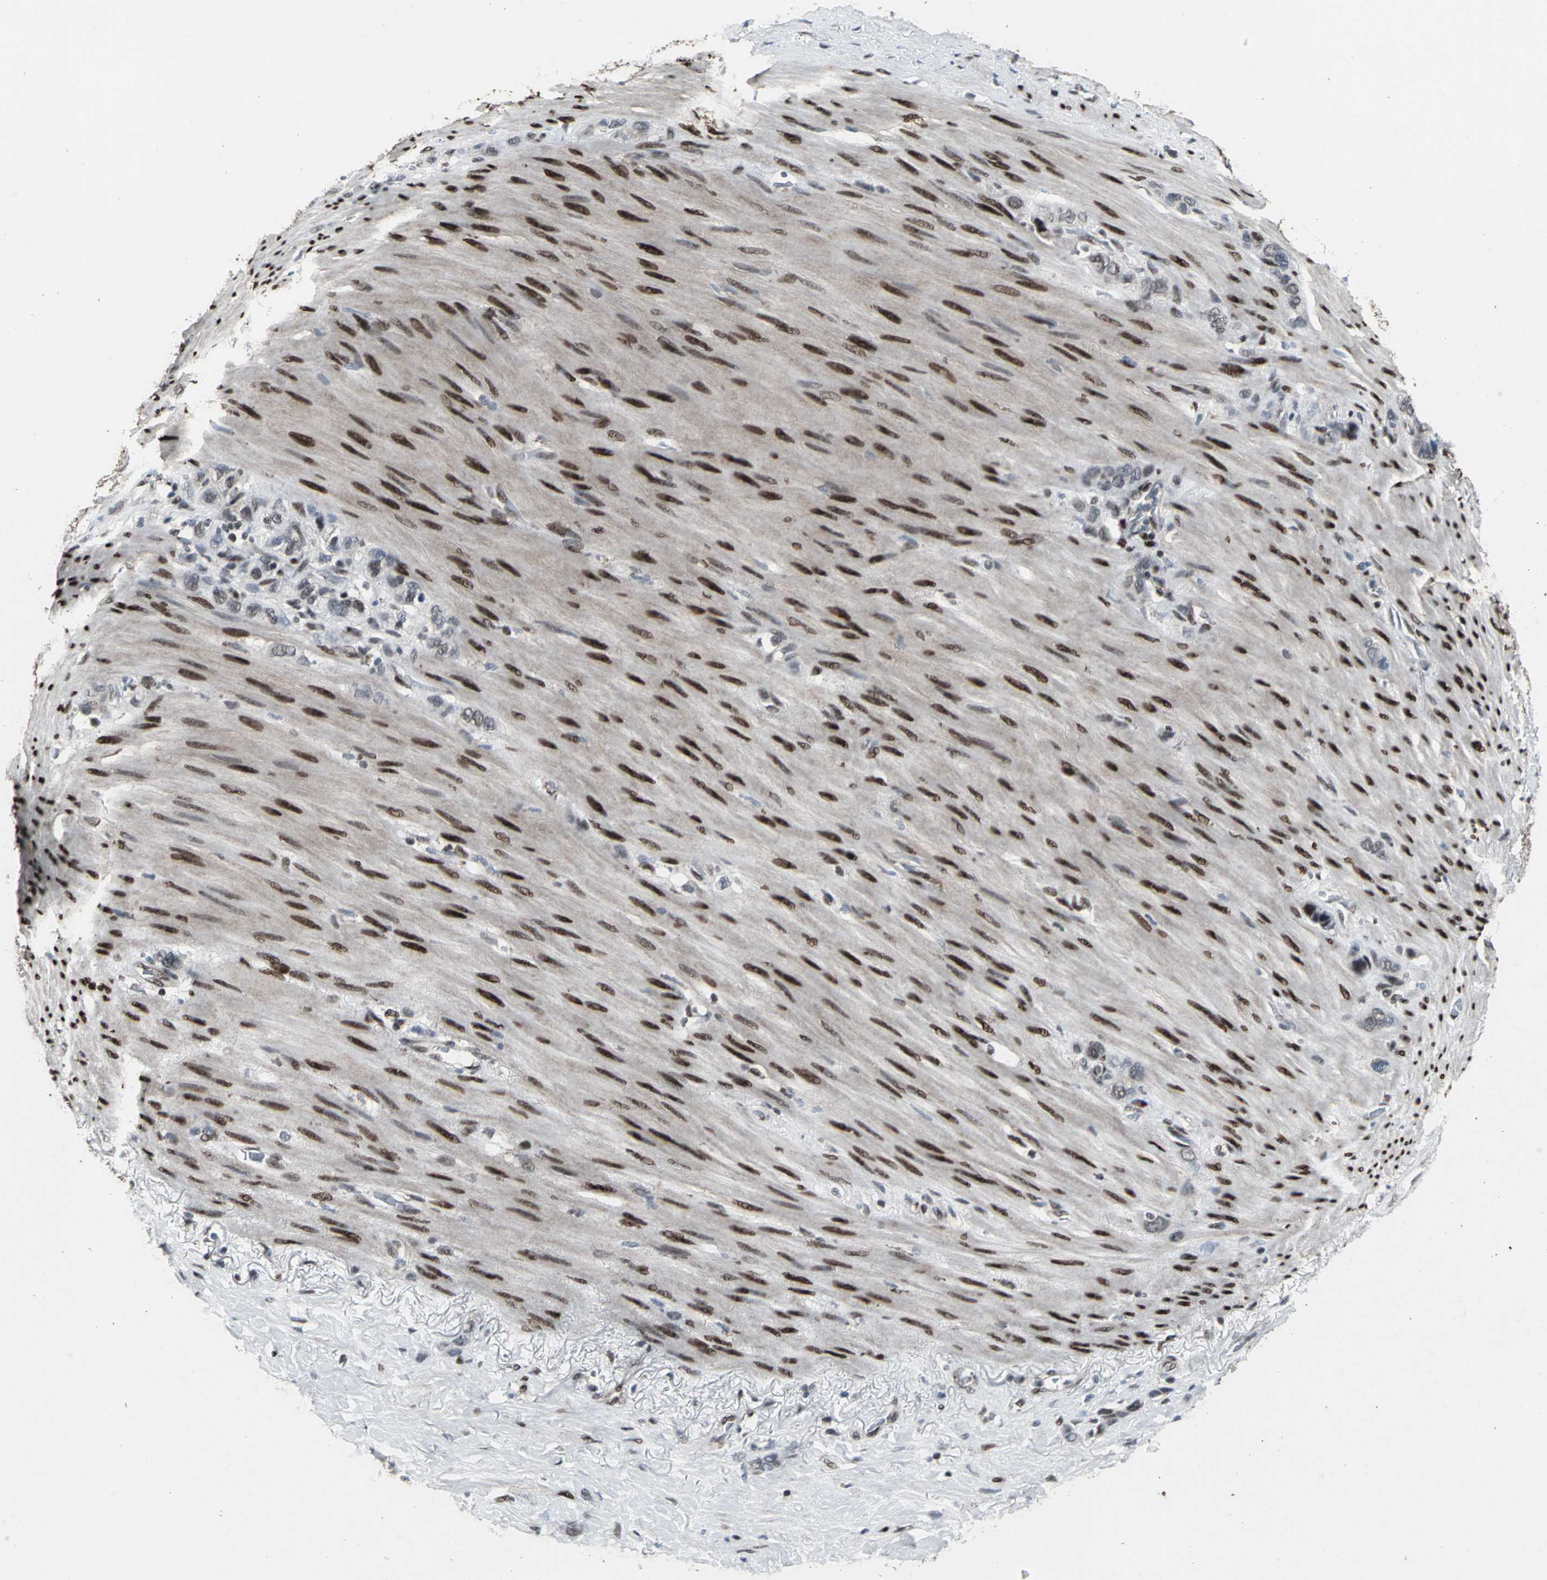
{"staining": {"intensity": "weak", "quantity": "25%-75%", "location": "cytoplasmic/membranous"}, "tissue": "stomach cancer", "cell_type": "Tumor cells", "image_type": "cancer", "snomed": [{"axis": "morphology", "description": "Normal tissue, NOS"}, {"axis": "morphology", "description": "Adenocarcinoma, NOS"}, {"axis": "morphology", "description": "Adenocarcinoma, High grade"}, {"axis": "topography", "description": "Stomach, upper"}, {"axis": "topography", "description": "Stomach"}], "caption": "This is an image of immunohistochemistry staining of high-grade adenocarcinoma (stomach), which shows weak expression in the cytoplasmic/membranous of tumor cells.", "gene": "SRF", "patient": {"sex": "female", "age": 65}}